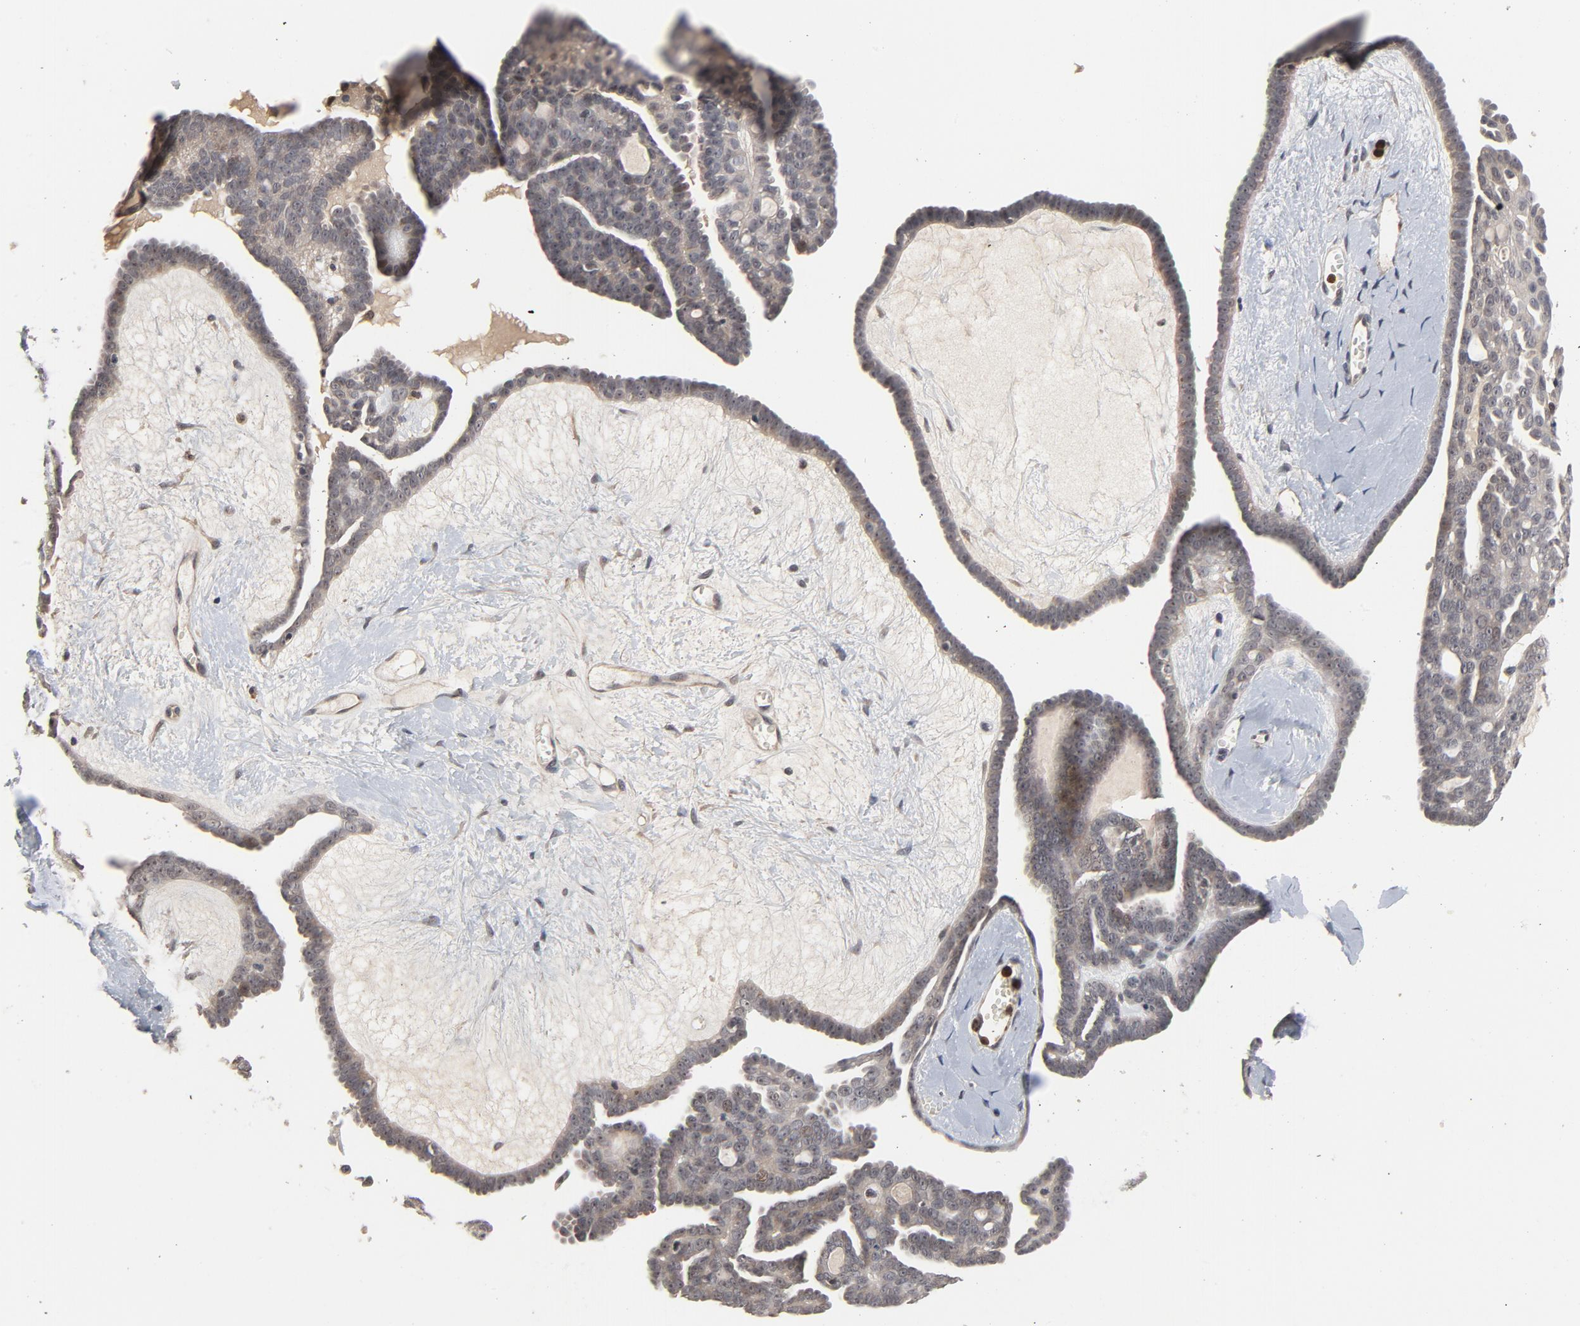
{"staining": {"intensity": "negative", "quantity": "none", "location": "none"}, "tissue": "ovarian cancer", "cell_type": "Tumor cells", "image_type": "cancer", "snomed": [{"axis": "morphology", "description": "Cystadenocarcinoma, serous, NOS"}, {"axis": "topography", "description": "Ovary"}], "caption": "Tumor cells show no significant protein expression in ovarian cancer. The staining is performed using DAB (3,3'-diaminobenzidine) brown chromogen with nuclei counter-stained in using hematoxylin.", "gene": "RTL5", "patient": {"sex": "female", "age": 71}}